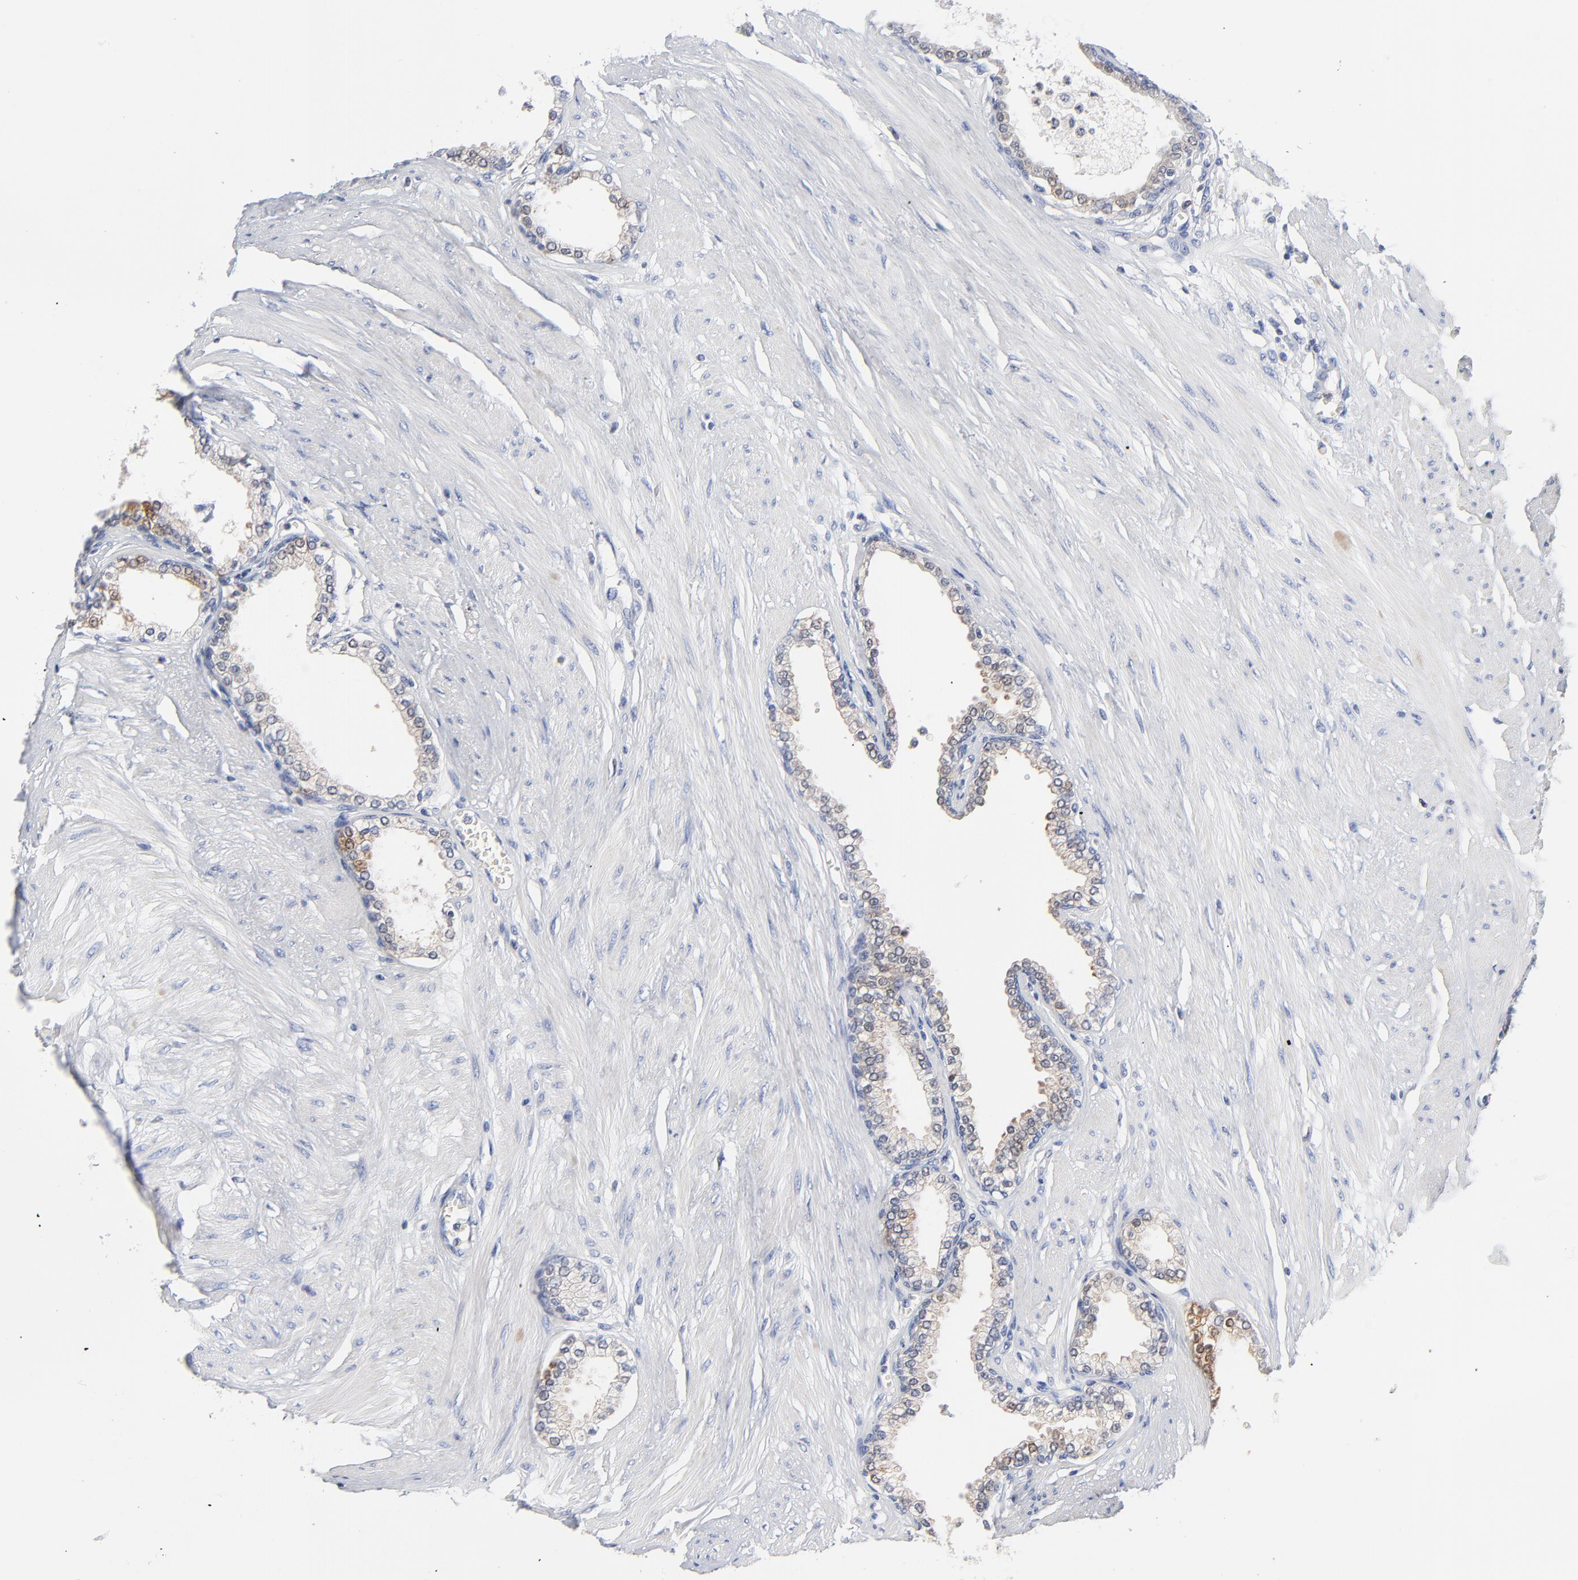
{"staining": {"intensity": "moderate", "quantity": ">75%", "location": "cytoplasmic/membranous"}, "tissue": "prostate", "cell_type": "Glandular cells", "image_type": "normal", "snomed": [{"axis": "morphology", "description": "Normal tissue, NOS"}, {"axis": "topography", "description": "Prostate"}], "caption": "Immunohistochemical staining of benign prostate reveals moderate cytoplasmic/membranous protein expression in about >75% of glandular cells. (IHC, brightfield microscopy, high magnification).", "gene": "CAB39L", "patient": {"sex": "male", "age": 64}}